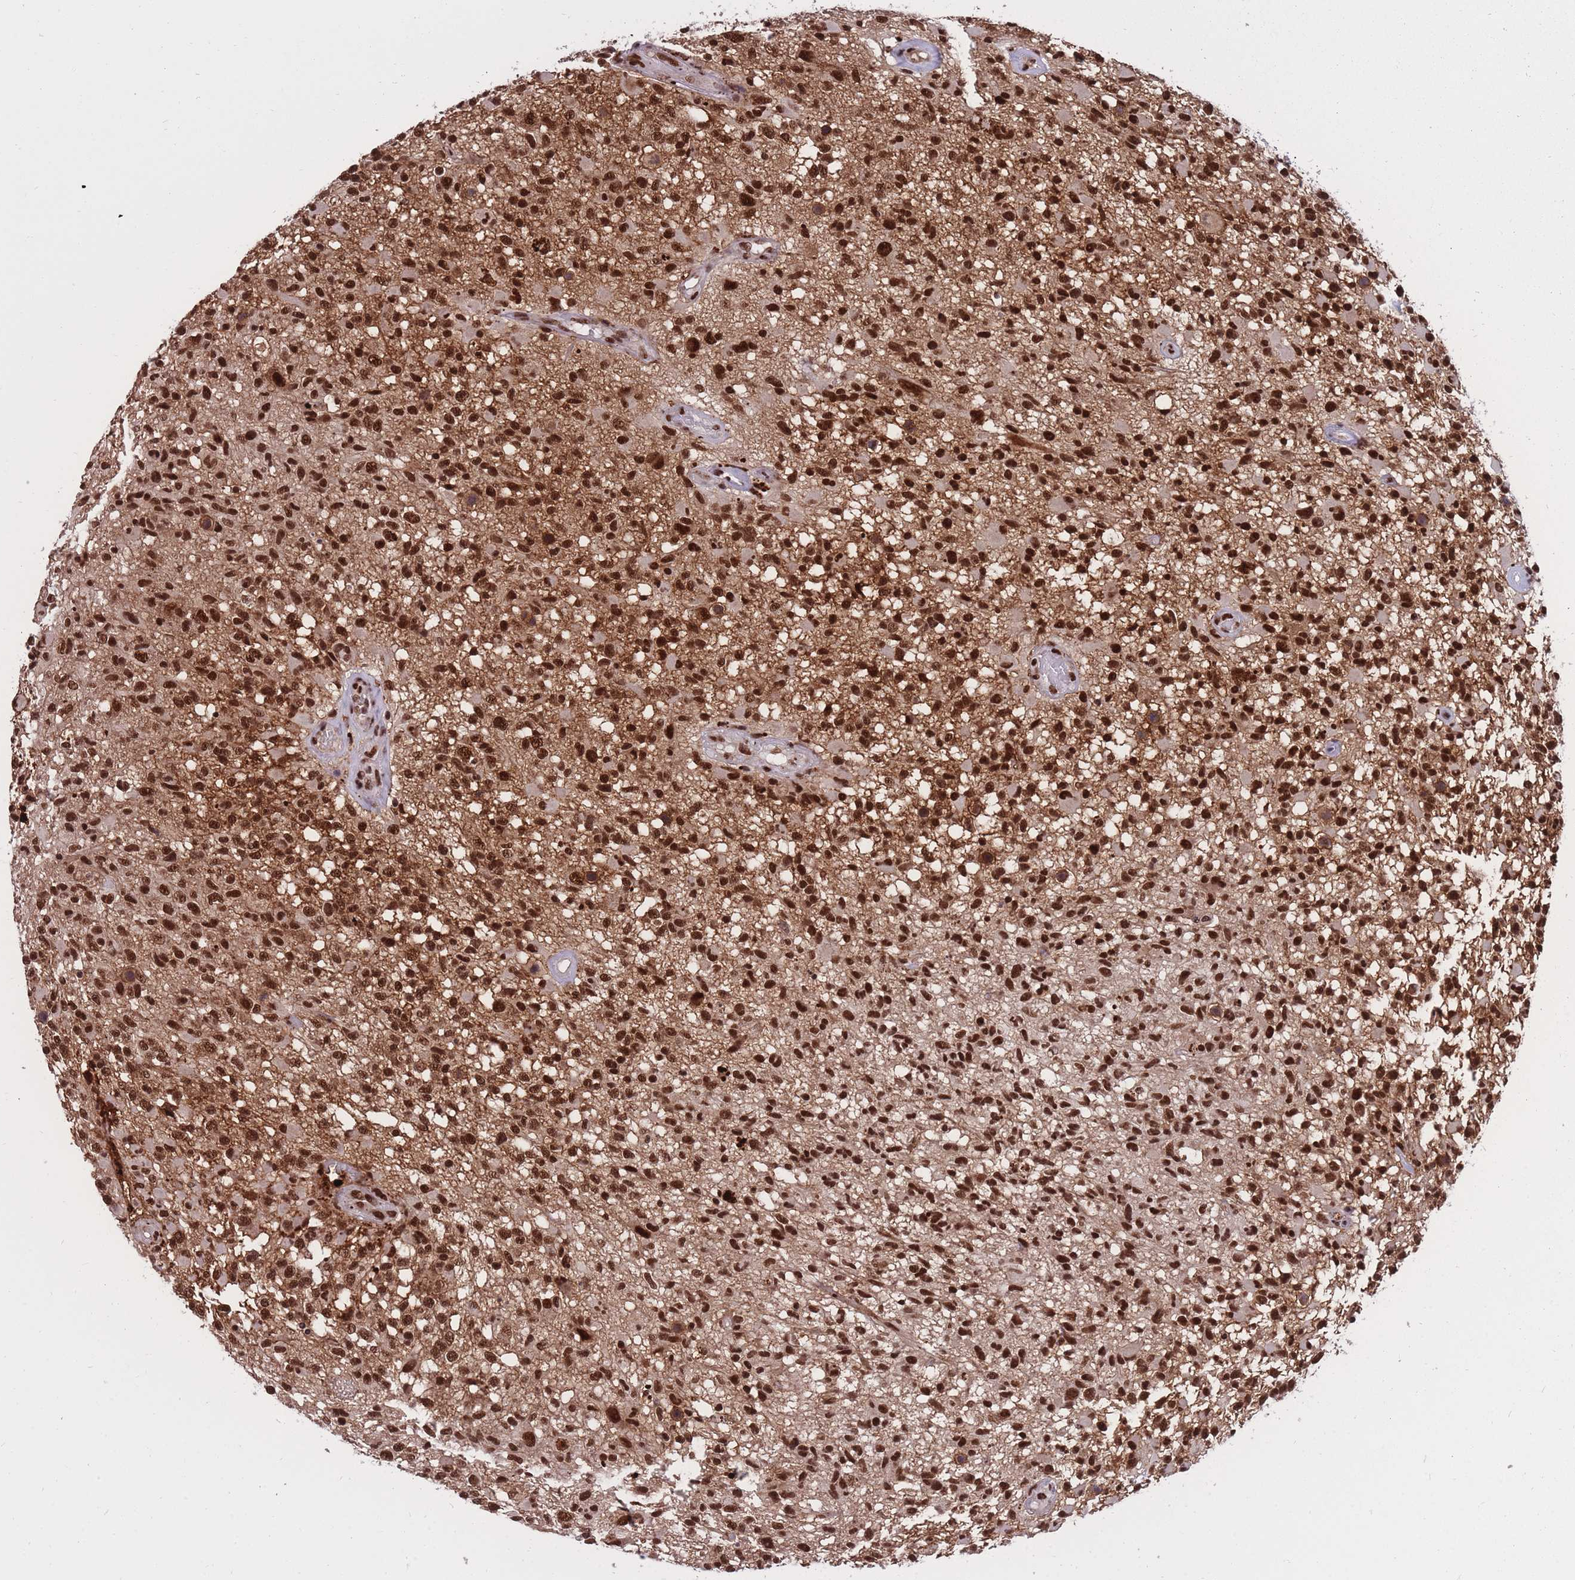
{"staining": {"intensity": "strong", "quantity": ">75%", "location": "nuclear"}, "tissue": "glioma", "cell_type": "Tumor cells", "image_type": "cancer", "snomed": [{"axis": "morphology", "description": "Glioma, malignant, High grade"}, {"axis": "morphology", "description": "Glioblastoma, NOS"}, {"axis": "topography", "description": "Brain"}], "caption": "Glioma stained with immunohistochemistry (IHC) displays strong nuclear positivity in about >75% of tumor cells. The staining was performed using DAB to visualize the protein expression in brown, while the nuclei were stained in blue with hematoxylin (Magnification: 20x).", "gene": "PRPF19", "patient": {"sex": "male", "age": 60}}